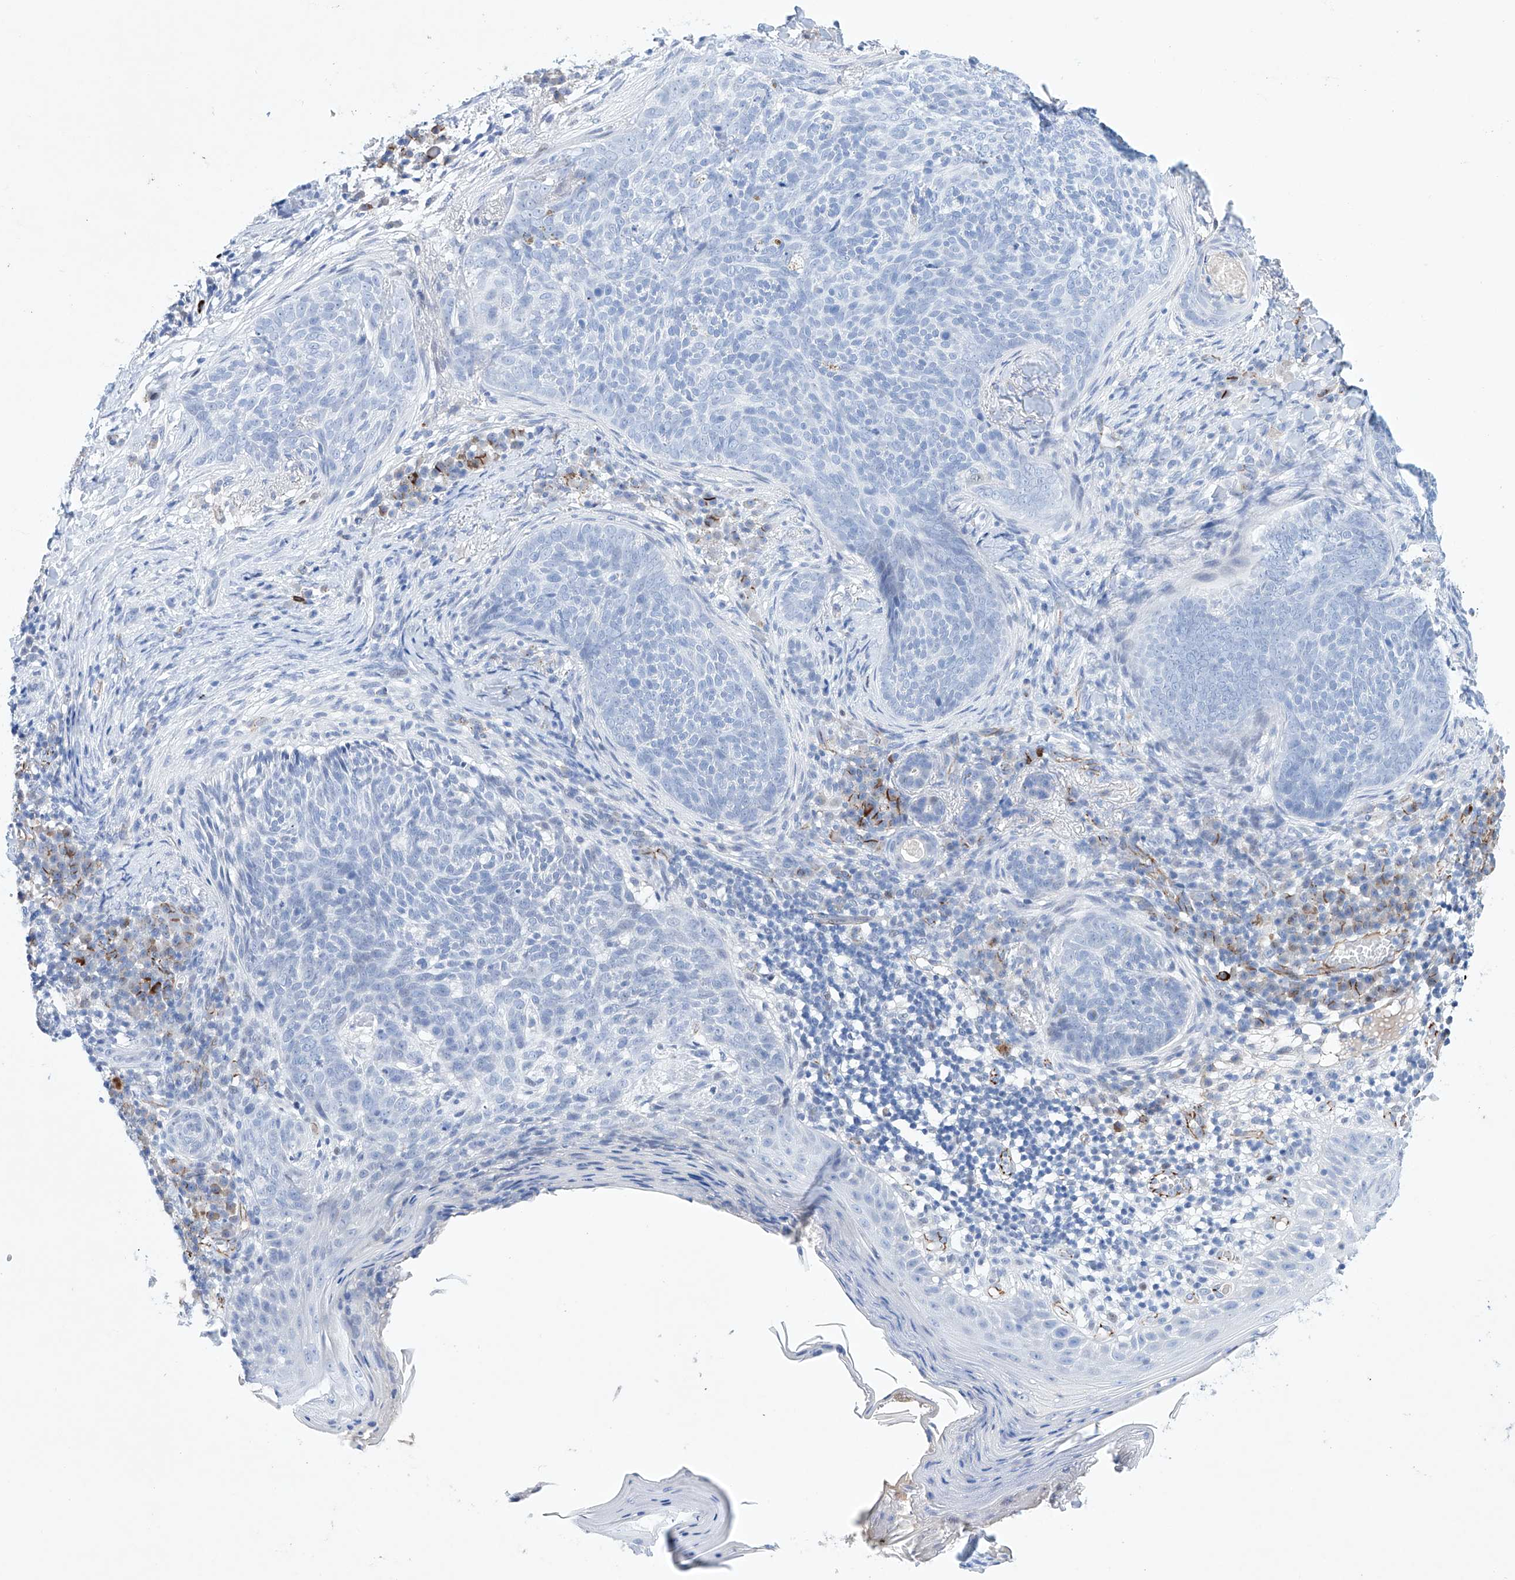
{"staining": {"intensity": "negative", "quantity": "none", "location": "none"}, "tissue": "skin cancer", "cell_type": "Tumor cells", "image_type": "cancer", "snomed": [{"axis": "morphology", "description": "Basal cell carcinoma"}, {"axis": "topography", "description": "Skin"}], "caption": "The image displays no significant staining in tumor cells of skin cancer. (Stains: DAB (3,3'-diaminobenzidine) IHC with hematoxylin counter stain, Microscopy: brightfield microscopy at high magnification).", "gene": "ETV7", "patient": {"sex": "male", "age": 85}}